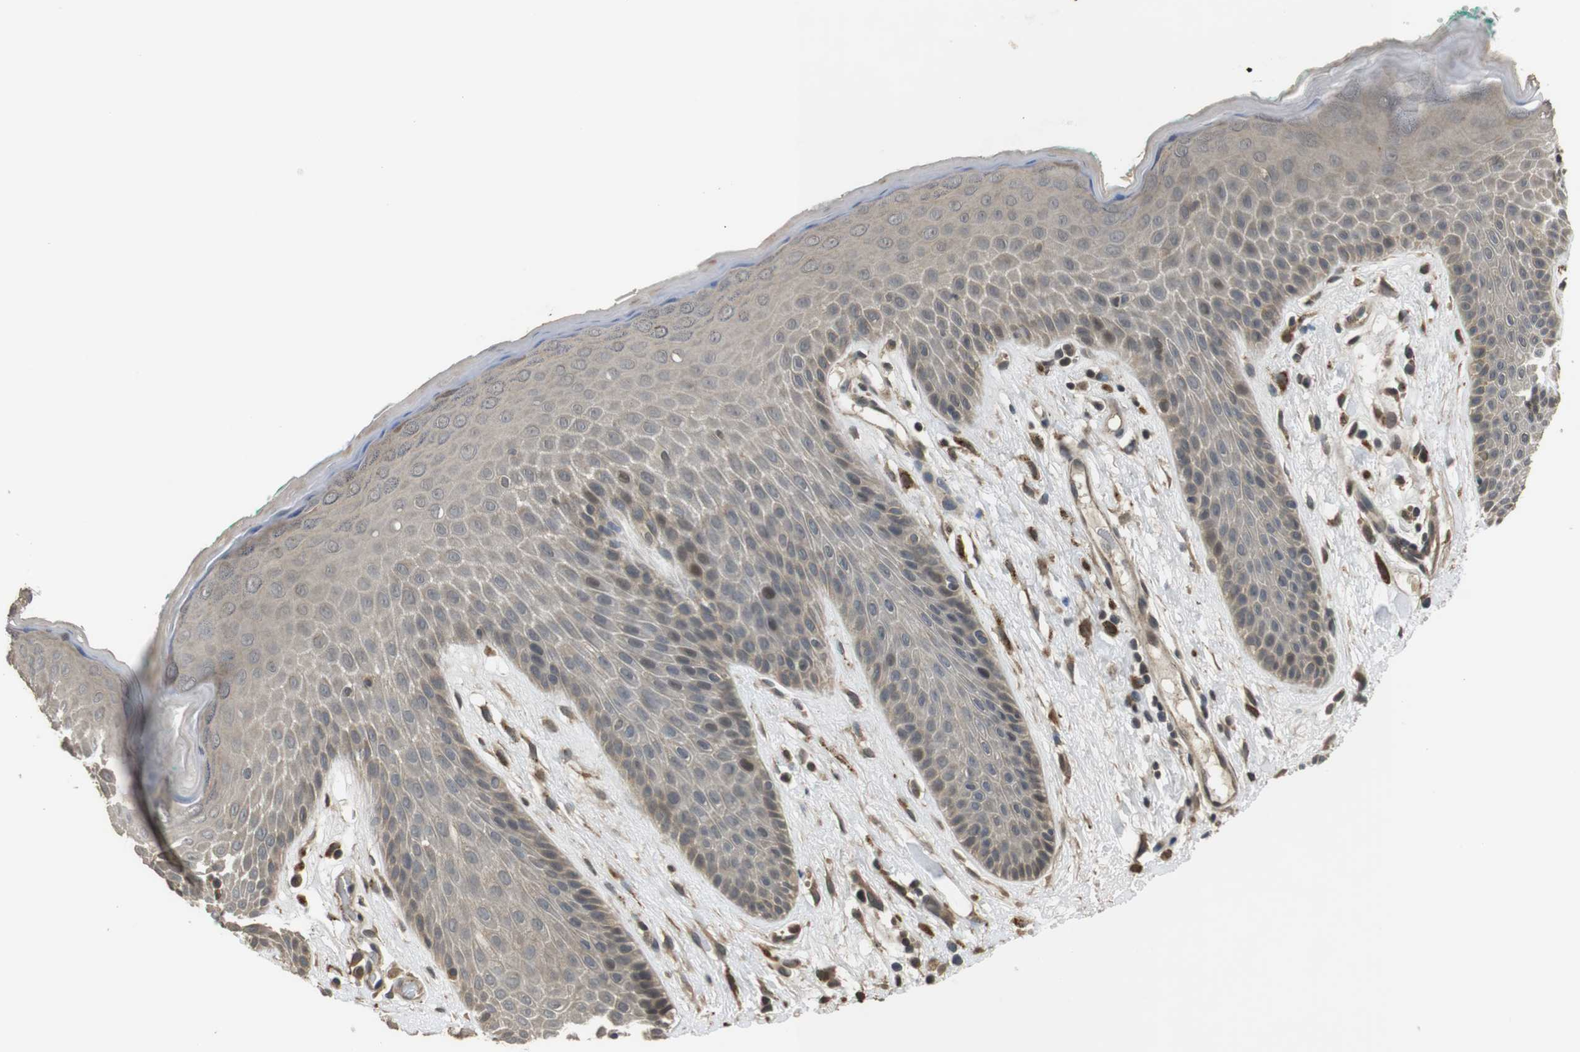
{"staining": {"intensity": "weak", "quantity": "<25%", "location": "cytoplasmic/membranous"}, "tissue": "skin", "cell_type": "Epidermal cells", "image_type": "normal", "snomed": [{"axis": "morphology", "description": "Normal tissue, NOS"}, {"axis": "topography", "description": "Anal"}], "caption": "The photomicrograph reveals no staining of epidermal cells in unremarkable skin. Nuclei are stained in blue.", "gene": "FZD10", "patient": {"sex": "male", "age": 74}}